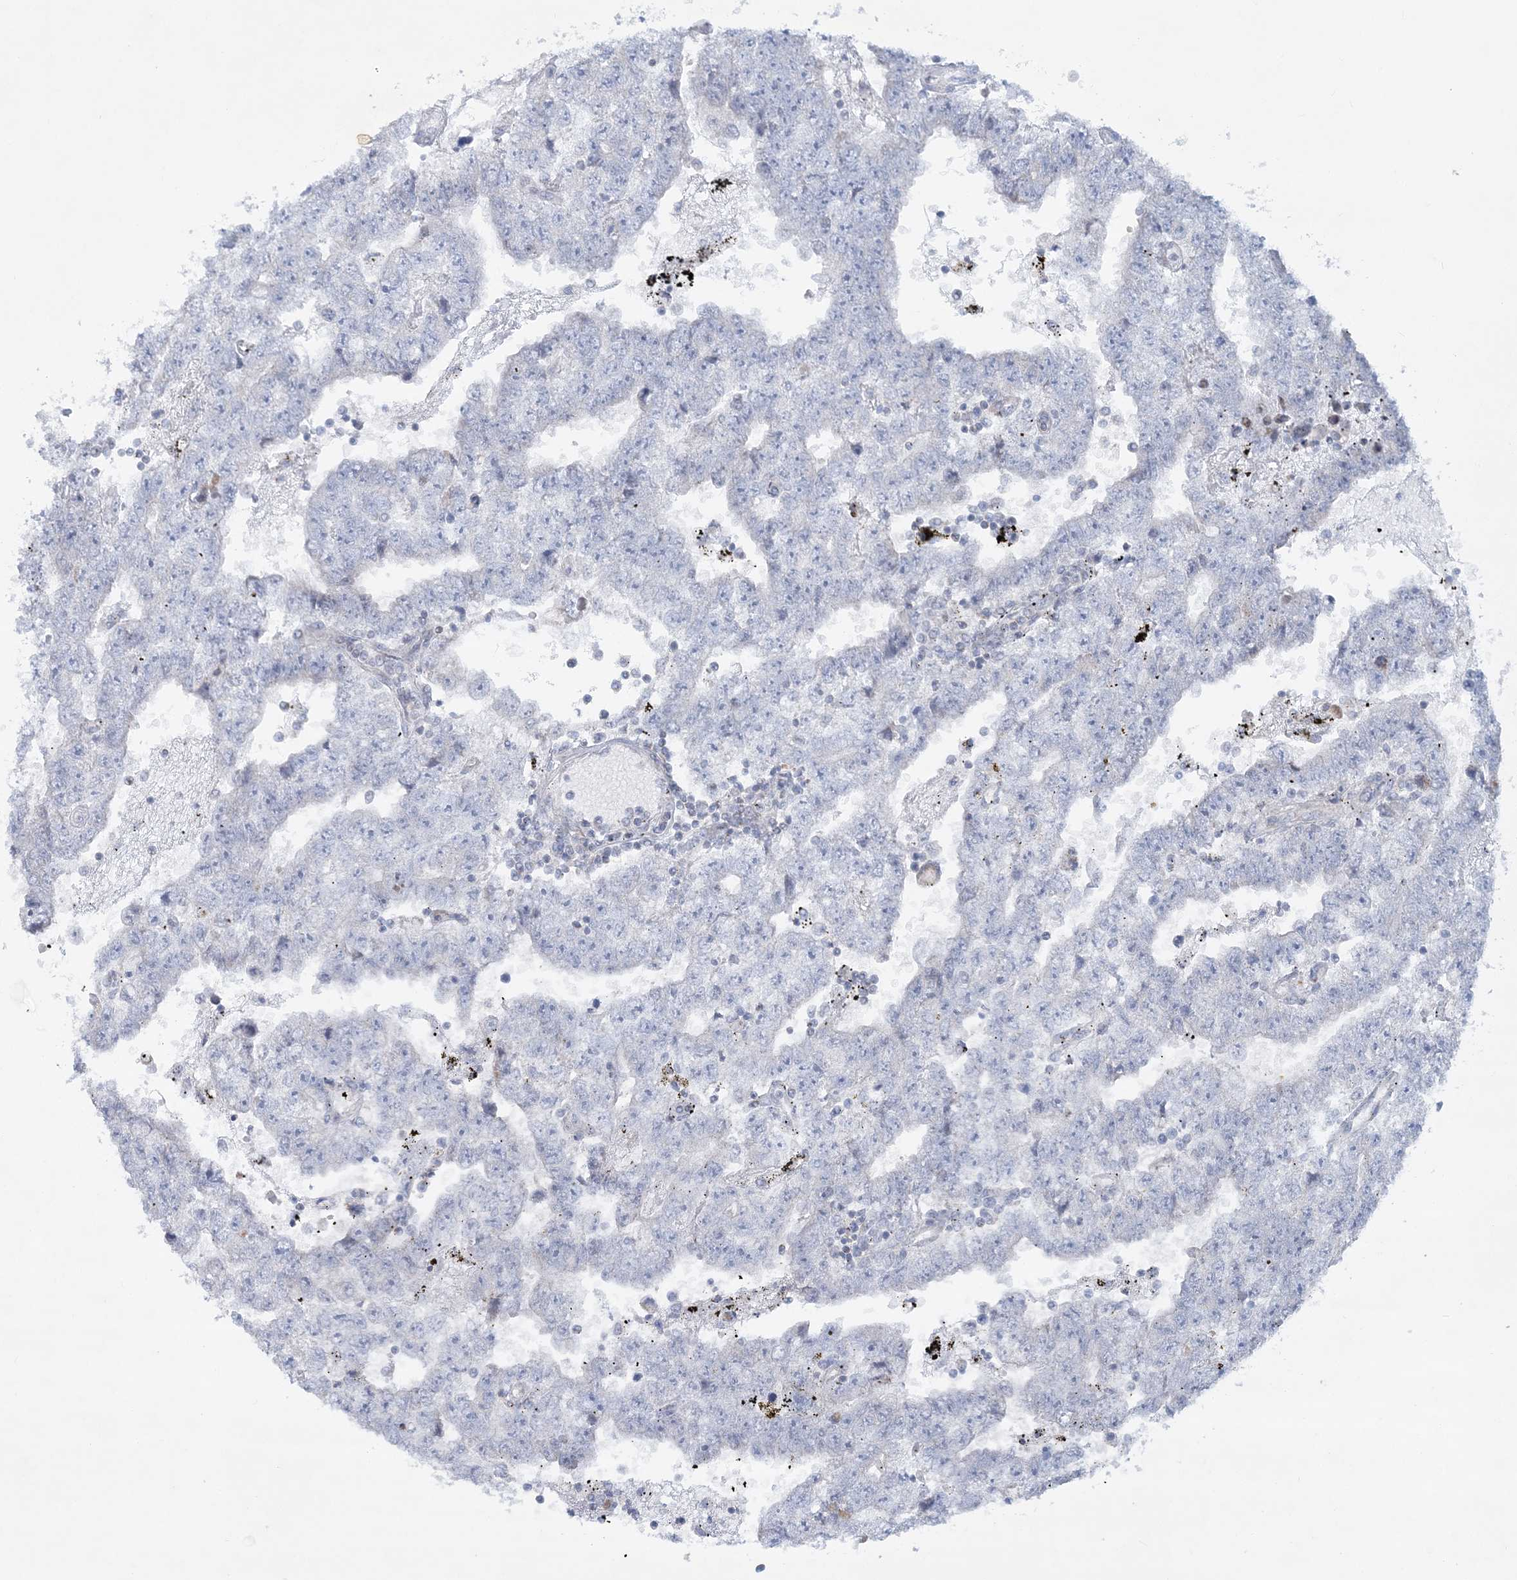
{"staining": {"intensity": "negative", "quantity": "none", "location": "none"}, "tissue": "testis cancer", "cell_type": "Tumor cells", "image_type": "cancer", "snomed": [{"axis": "morphology", "description": "Carcinoma, Embryonal, NOS"}, {"axis": "topography", "description": "Testis"}], "caption": "High power microscopy histopathology image of an immunohistochemistry (IHC) micrograph of testis cancer, revealing no significant expression in tumor cells.", "gene": "TBC1D7", "patient": {"sex": "male", "age": 25}}